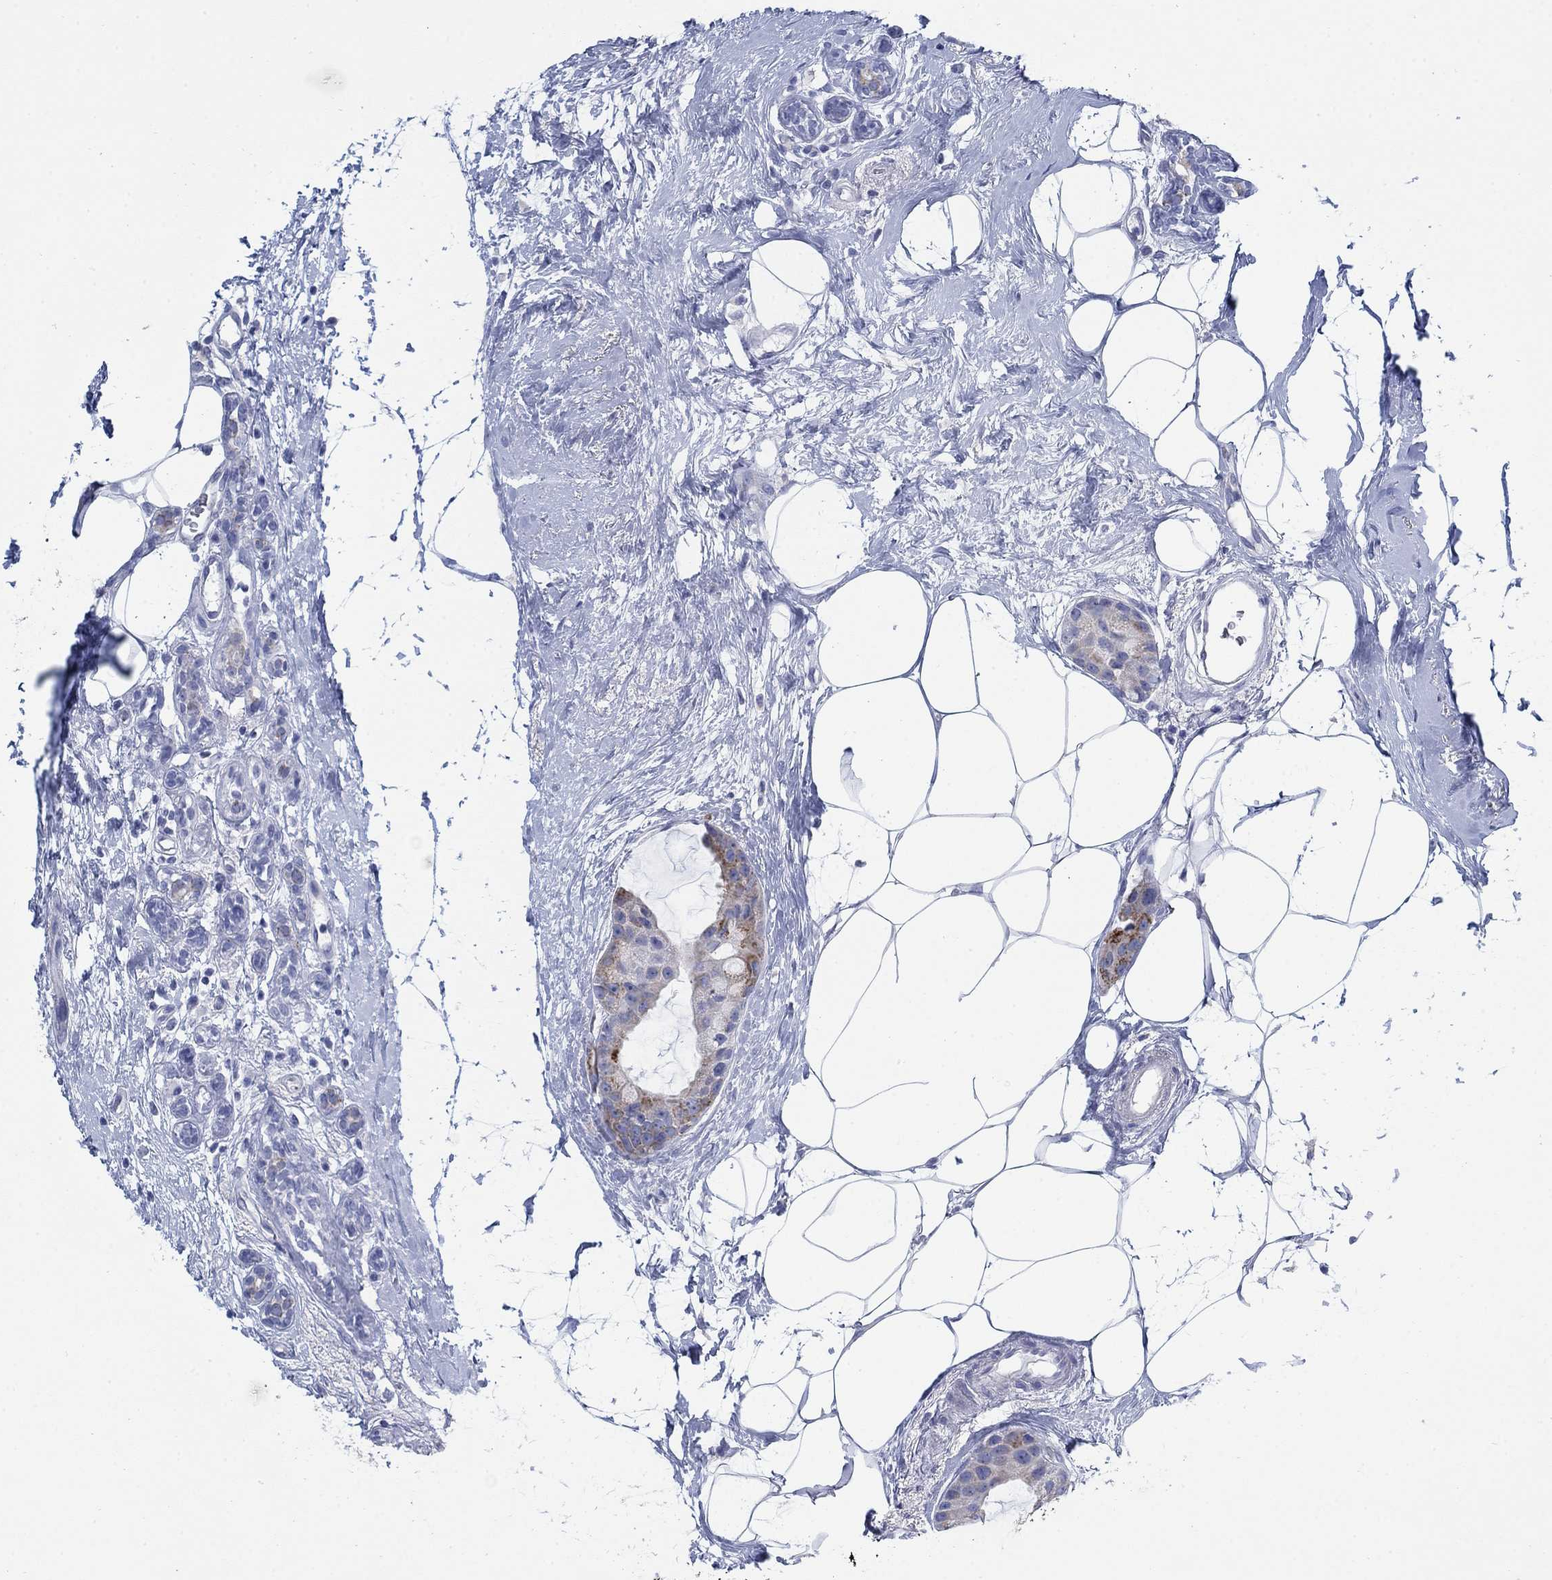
{"staining": {"intensity": "moderate", "quantity": "25%-75%", "location": "cytoplasmic/membranous"}, "tissue": "breast cancer", "cell_type": "Tumor cells", "image_type": "cancer", "snomed": [{"axis": "morphology", "description": "Duct carcinoma"}, {"axis": "topography", "description": "Breast"}], "caption": "Protein expression by immunohistochemistry (IHC) shows moderate cytoplasmic/membranous expression in approximately 25%-75% of tumor cells in invasive ductal carcinoma (breast).", "gene": "SCCPDH", "patient": {"sex": "female", "age": 45}}